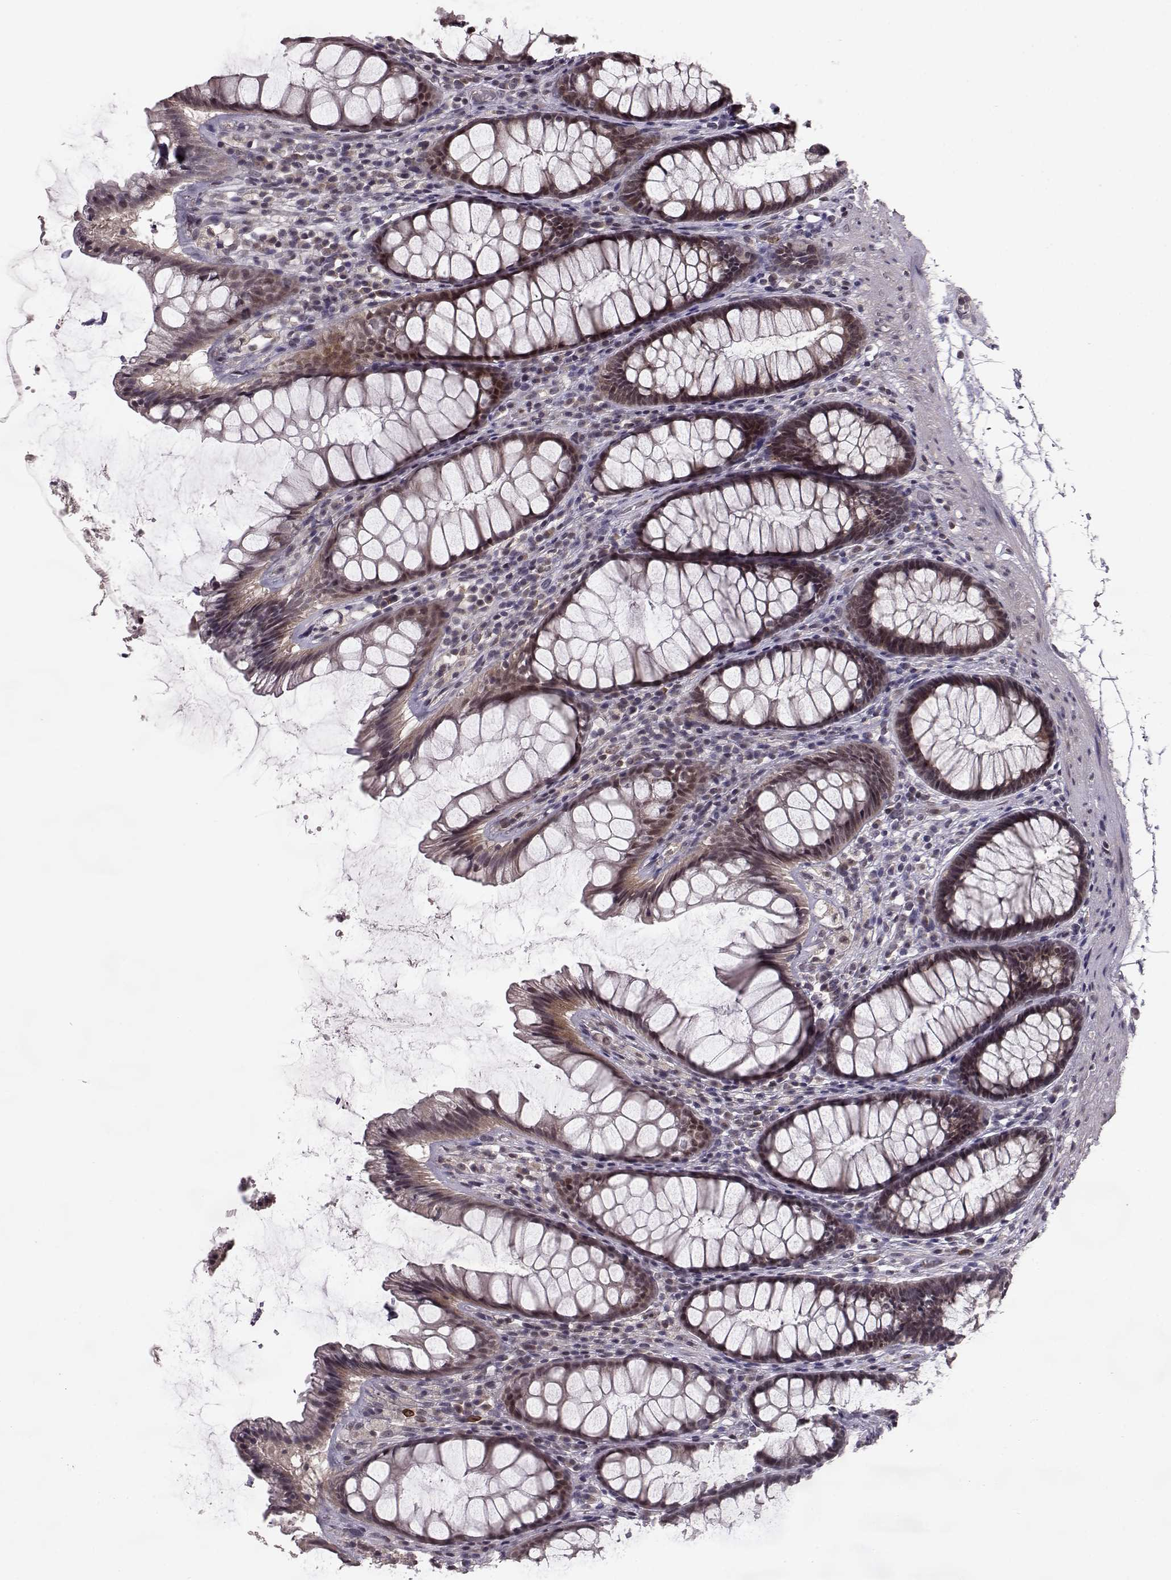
{"staining": {"intensity": "moderate", "quantity": ">75%", "location": "cytoplasmic/membranous"}, "tissue": "rectum", "cell_type": "Glandular cells", "image_type": "normal", "snomed": [{"axis": "morphology", "description": "Normal tissue, NOS"}, {"axis": "topography", "description": "Rectum"}], "caption": "Immunohistochemical staining of normal human rectum exhibits medium levels of moderate cytoplasmic/membranous staining in about >75% of glandular cells.", "gene": "ELOVL5", "patient": {"sex": "male", "age": 72}}